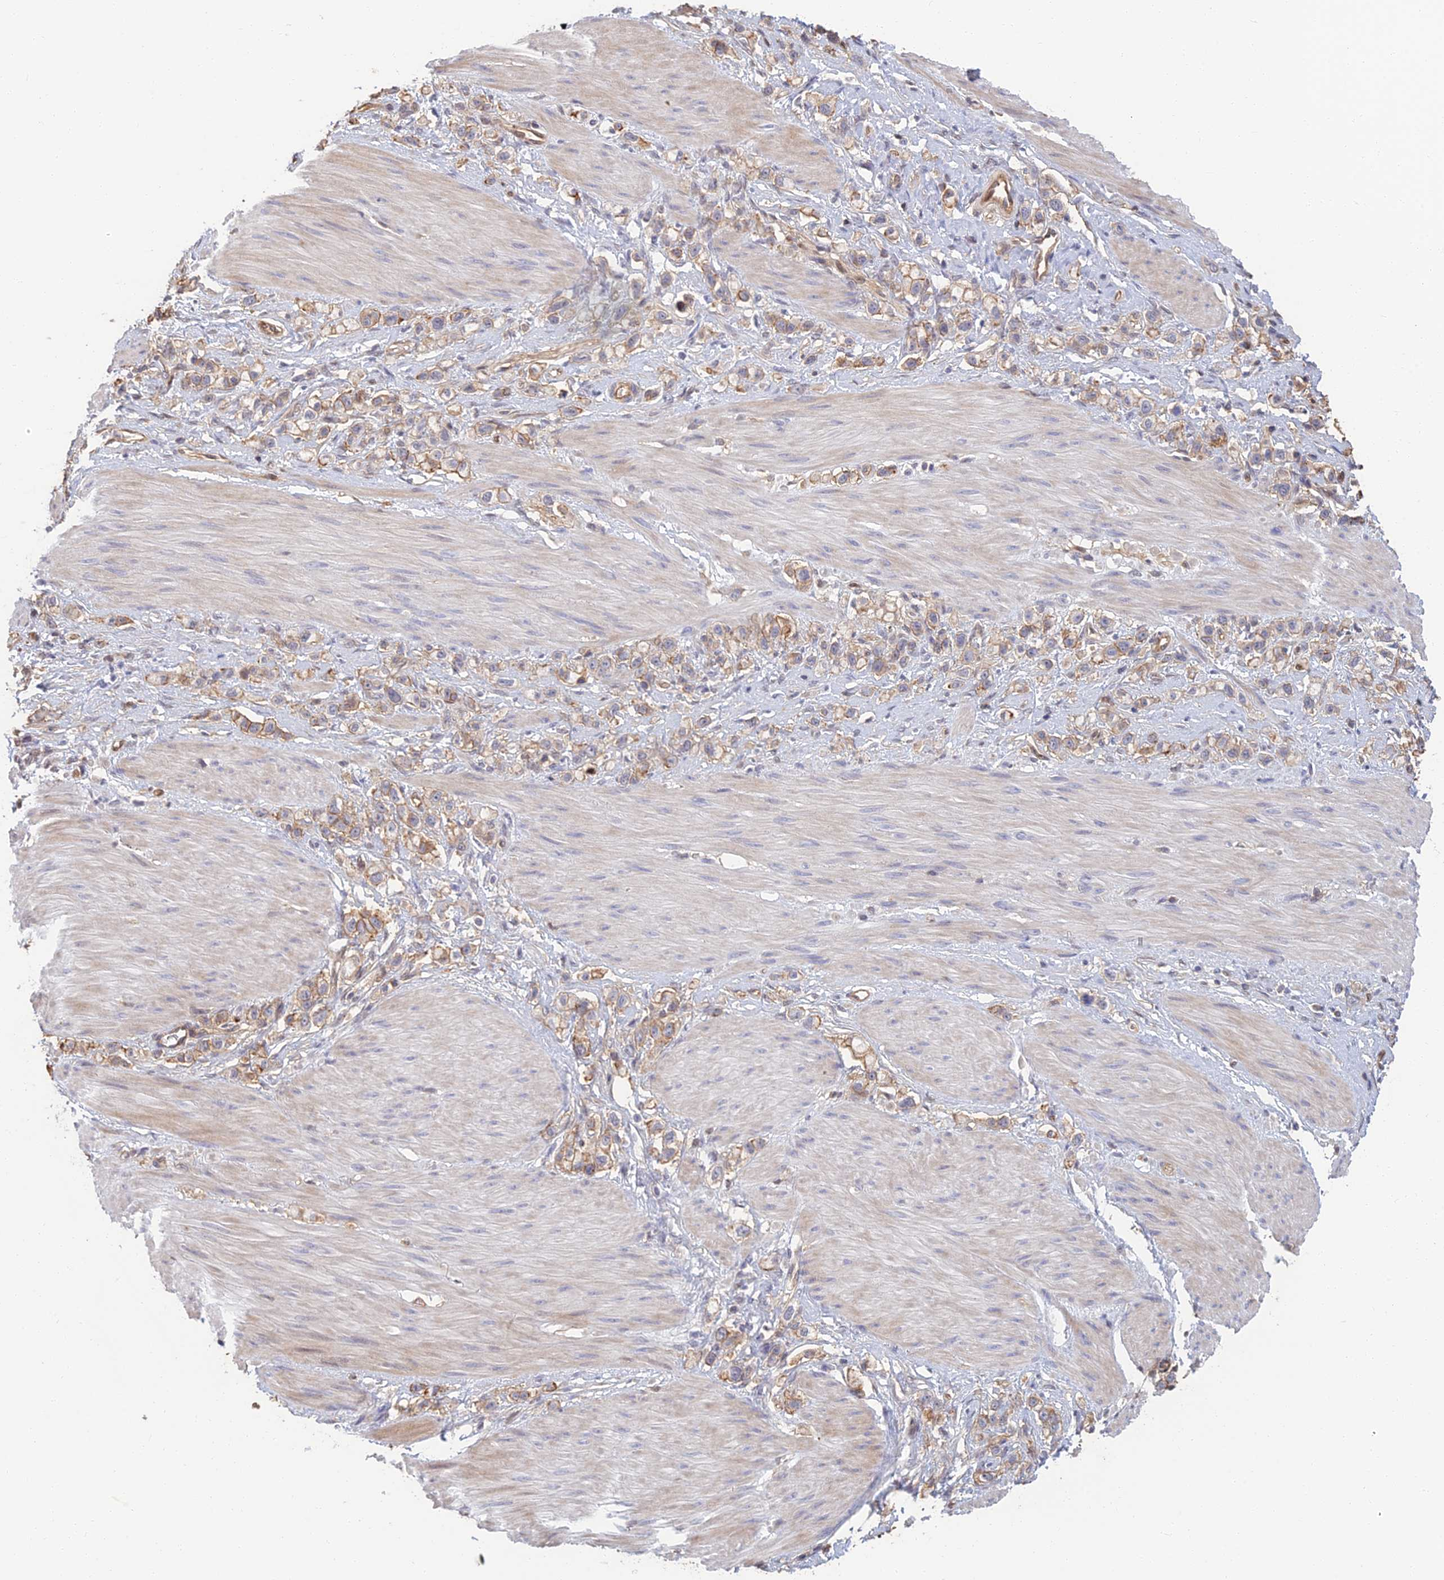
{"staining": {"intensity": "moderate", "quantity": "25%-75%", "location": "cytoplasmic/membranous"}, "tissue": "stomach cancer", "cell_type": "Tumor cells", "image_type": "cancer", "snomed": [{"axis": "morphology", "description": "Adenocarcinoma, NOS"}, {"axis": "topography", "description": "Stomach"}], "caption": "Moderate cytoplasmic/membranous expression is appreciated in approximately 25%-75% of tumor cells in stomach cancer (adenocarcinoma).", "gene": "LRRN3", "patient": {"sex": "female", "age": 65}}